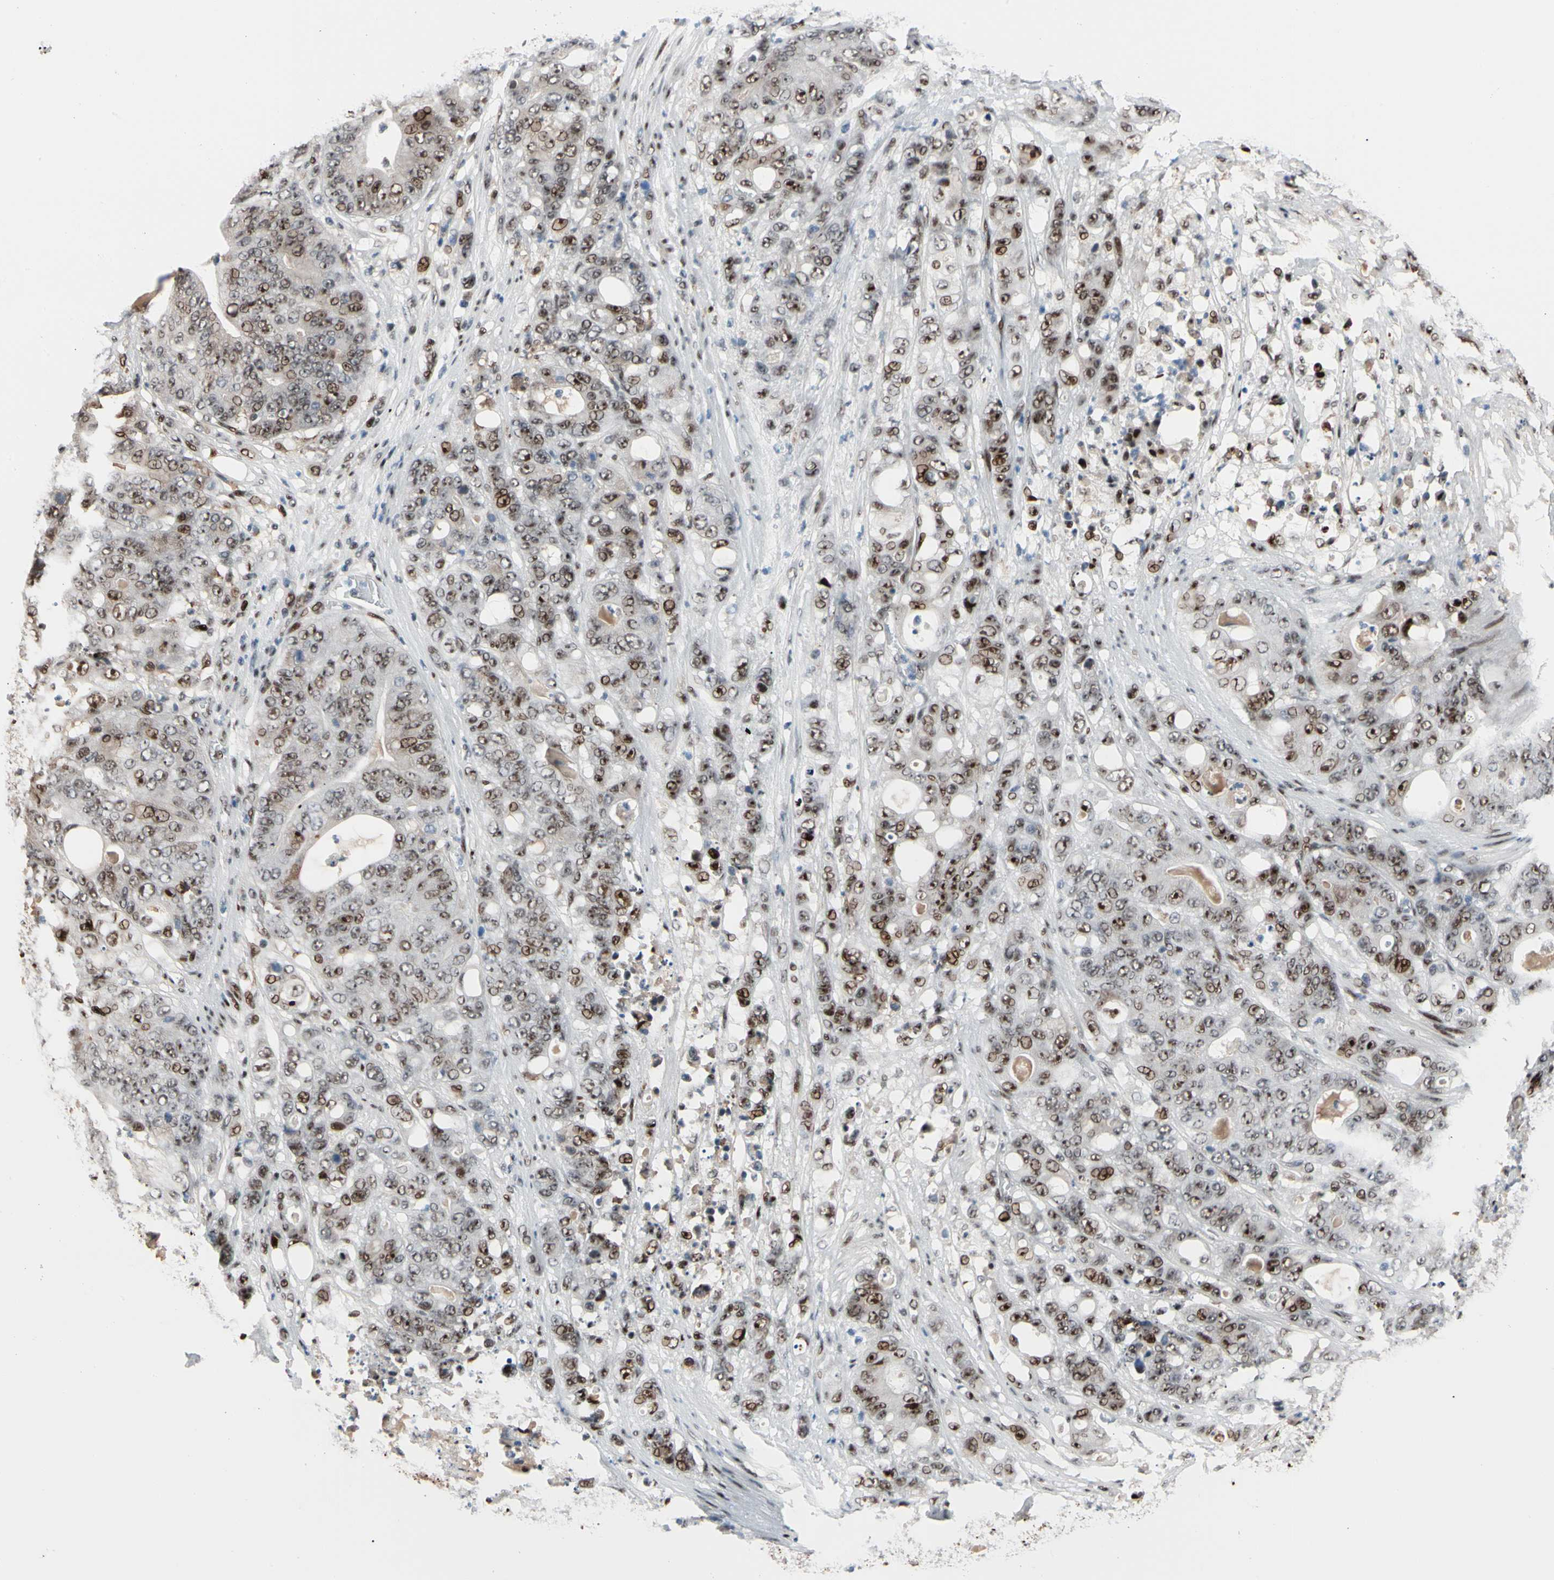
{"staining": {"intensity": "moderate", "quantity": ">75%", "location": "nuclear"}, "tissue": "stomach cancer", "cell_type": "Tumor cells", "image_type": "cancer", "snomed": [{"axis": "morphology", "description": "Adenocarcinoma, NOS"}, {"axis": "topography", "description": "Stomach"}], "caption": "This micrograph demonstrates immunohistochemistry (IHC) staining of human stomach adenocarcinoma, with medium moderate nuclear positivity in approximately >75% of tumor cells.", "gene": "FOXO3", "patient": {"sex": "female", "age": 73}}